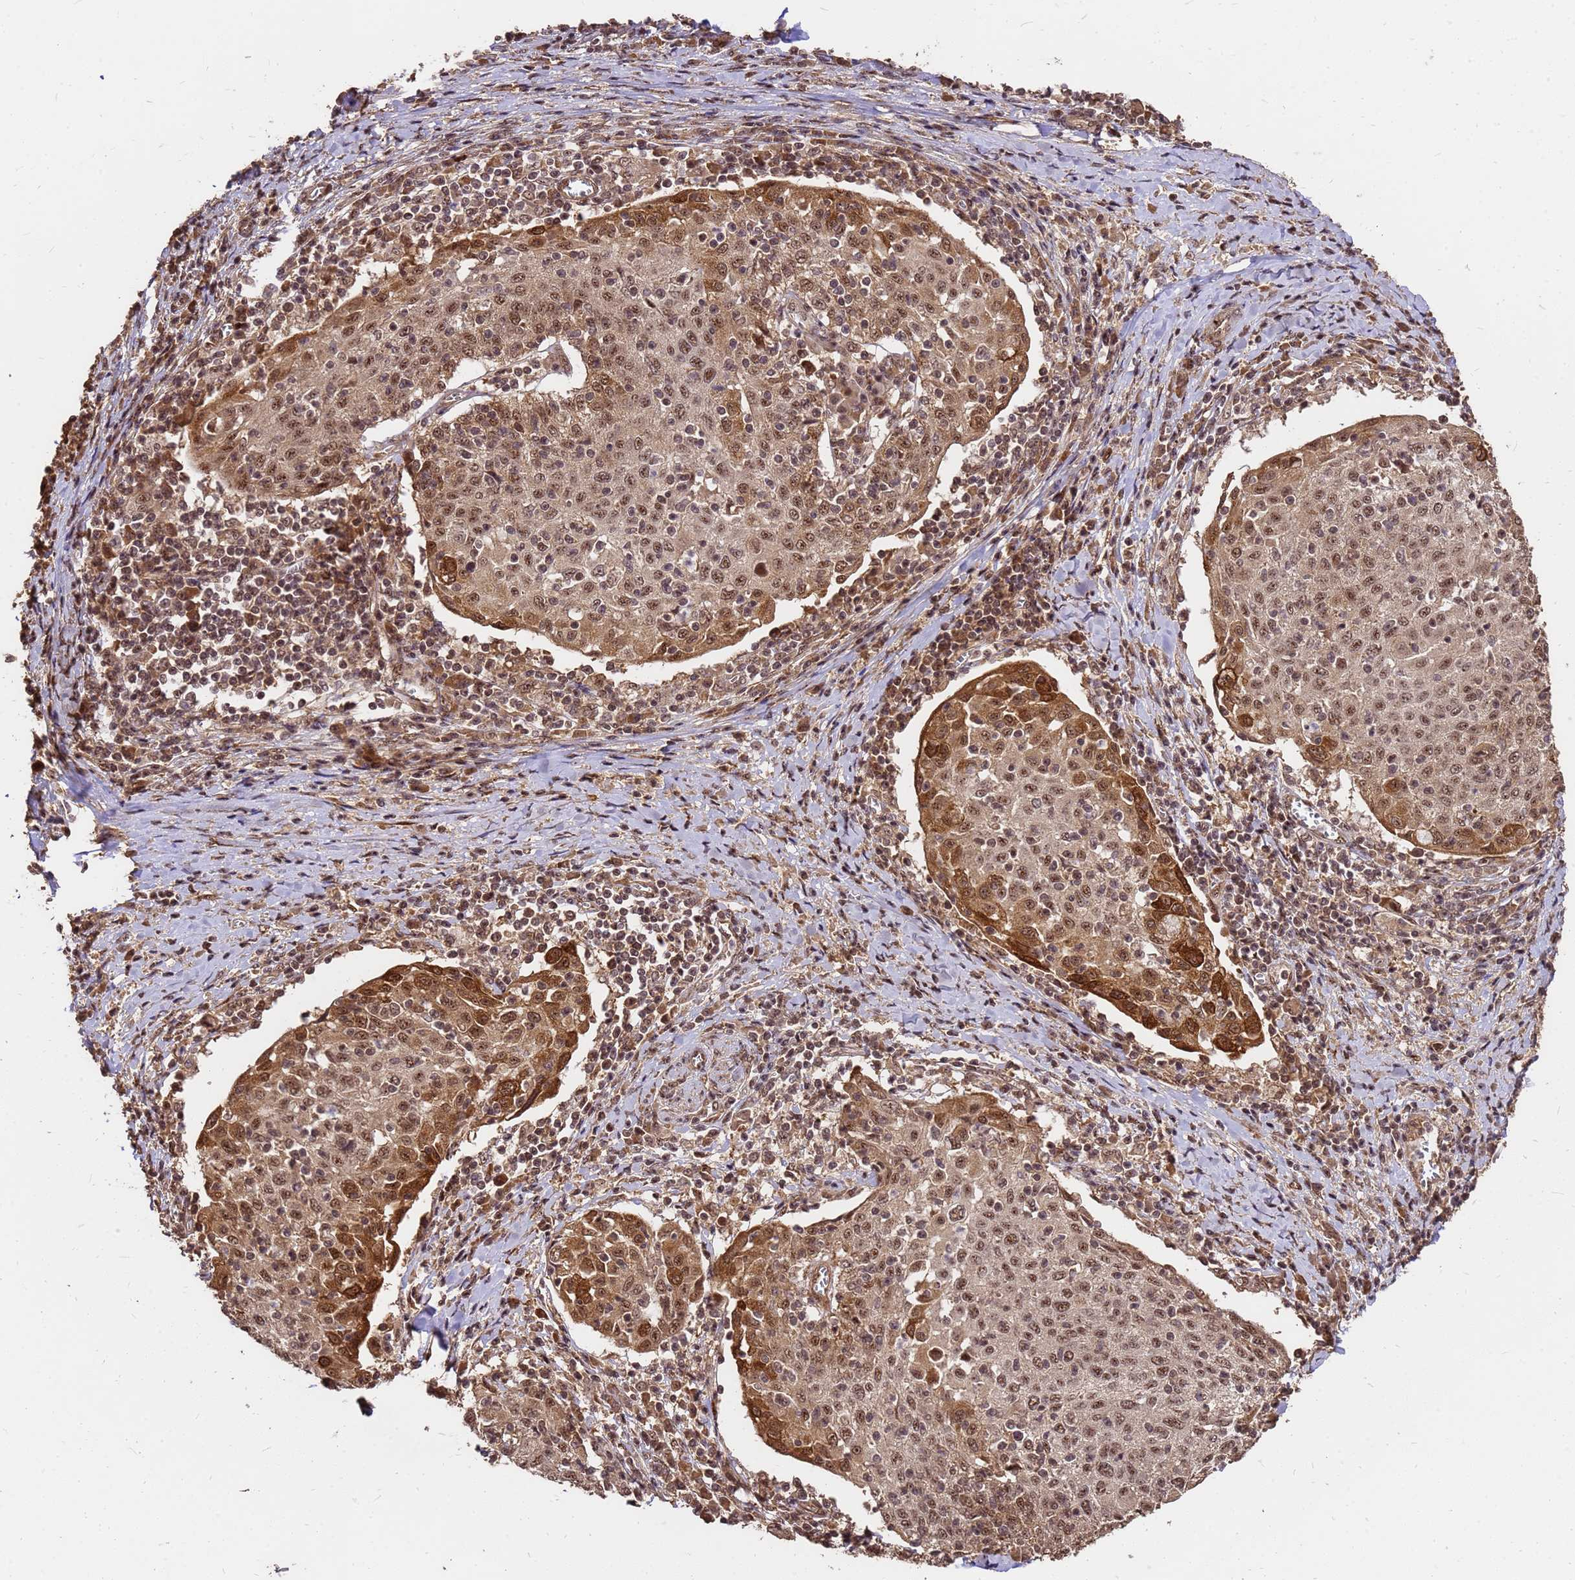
{"staining": {"intensity": "moderate", "quantity": ">75%", "location": "cytoplasmic/membranous,nuclear"}, "tissue": "cervical cancer", "cell_type": "Tumor cells", "image_type": "cancer", "snomed": [{"axis": "morphology", "description": "Squamous cell carcinoma, NOS"}, {"axis": "topography", "description": "Cervix"}], "caption": "The micrograph demonstrates a brown stain indicating the presence of a protein in the cytoplasmic/membranous and nuclear of tumor cells in cervical cancer.", "gene": "GPATCH8", "patient": {"sex": "female", "age": 52}}